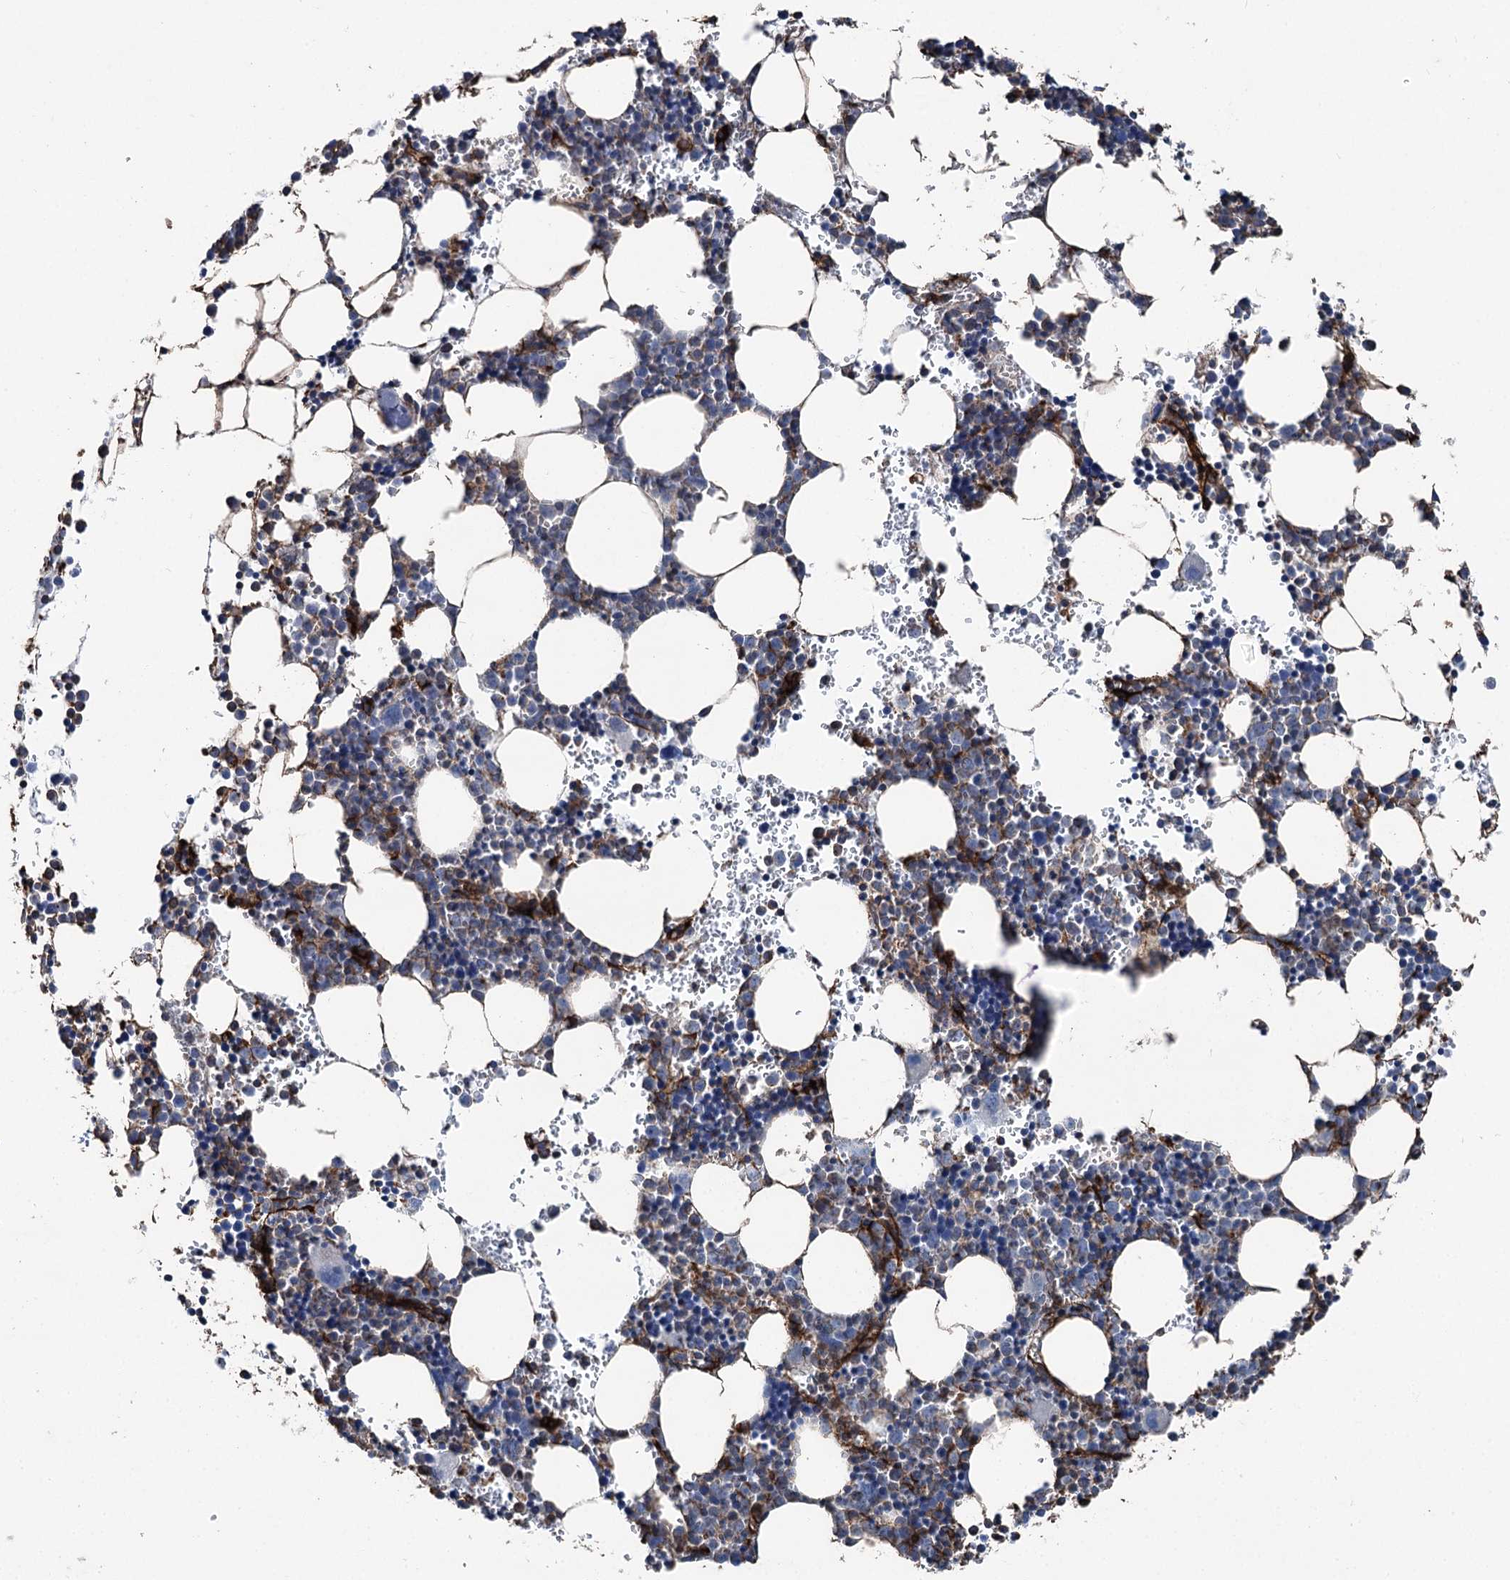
{"staining": {"intensity": "negative", "quantity": "none", "location": "none"}, "tissue": "bone marrow", "cell_type": "Hematopoietic cells", "image_type": "normal", "snomed": [{"axis": "morphology", "description": "Normal tissue, NOS"}, {"axis": "topography", "description": "Bone marrow"}], "caption": "An immunohistochemistry image of unremarkable bone marrow is shown. There is no staining in hematopoietic cells of bone marrow. (Stains: DAB IHC with hematoxylin counter stain, Microscopy: brightfield microscopy at high magnification).", "gene": "CLEC4M", "patient": {"sex": "female", "age": 89}}